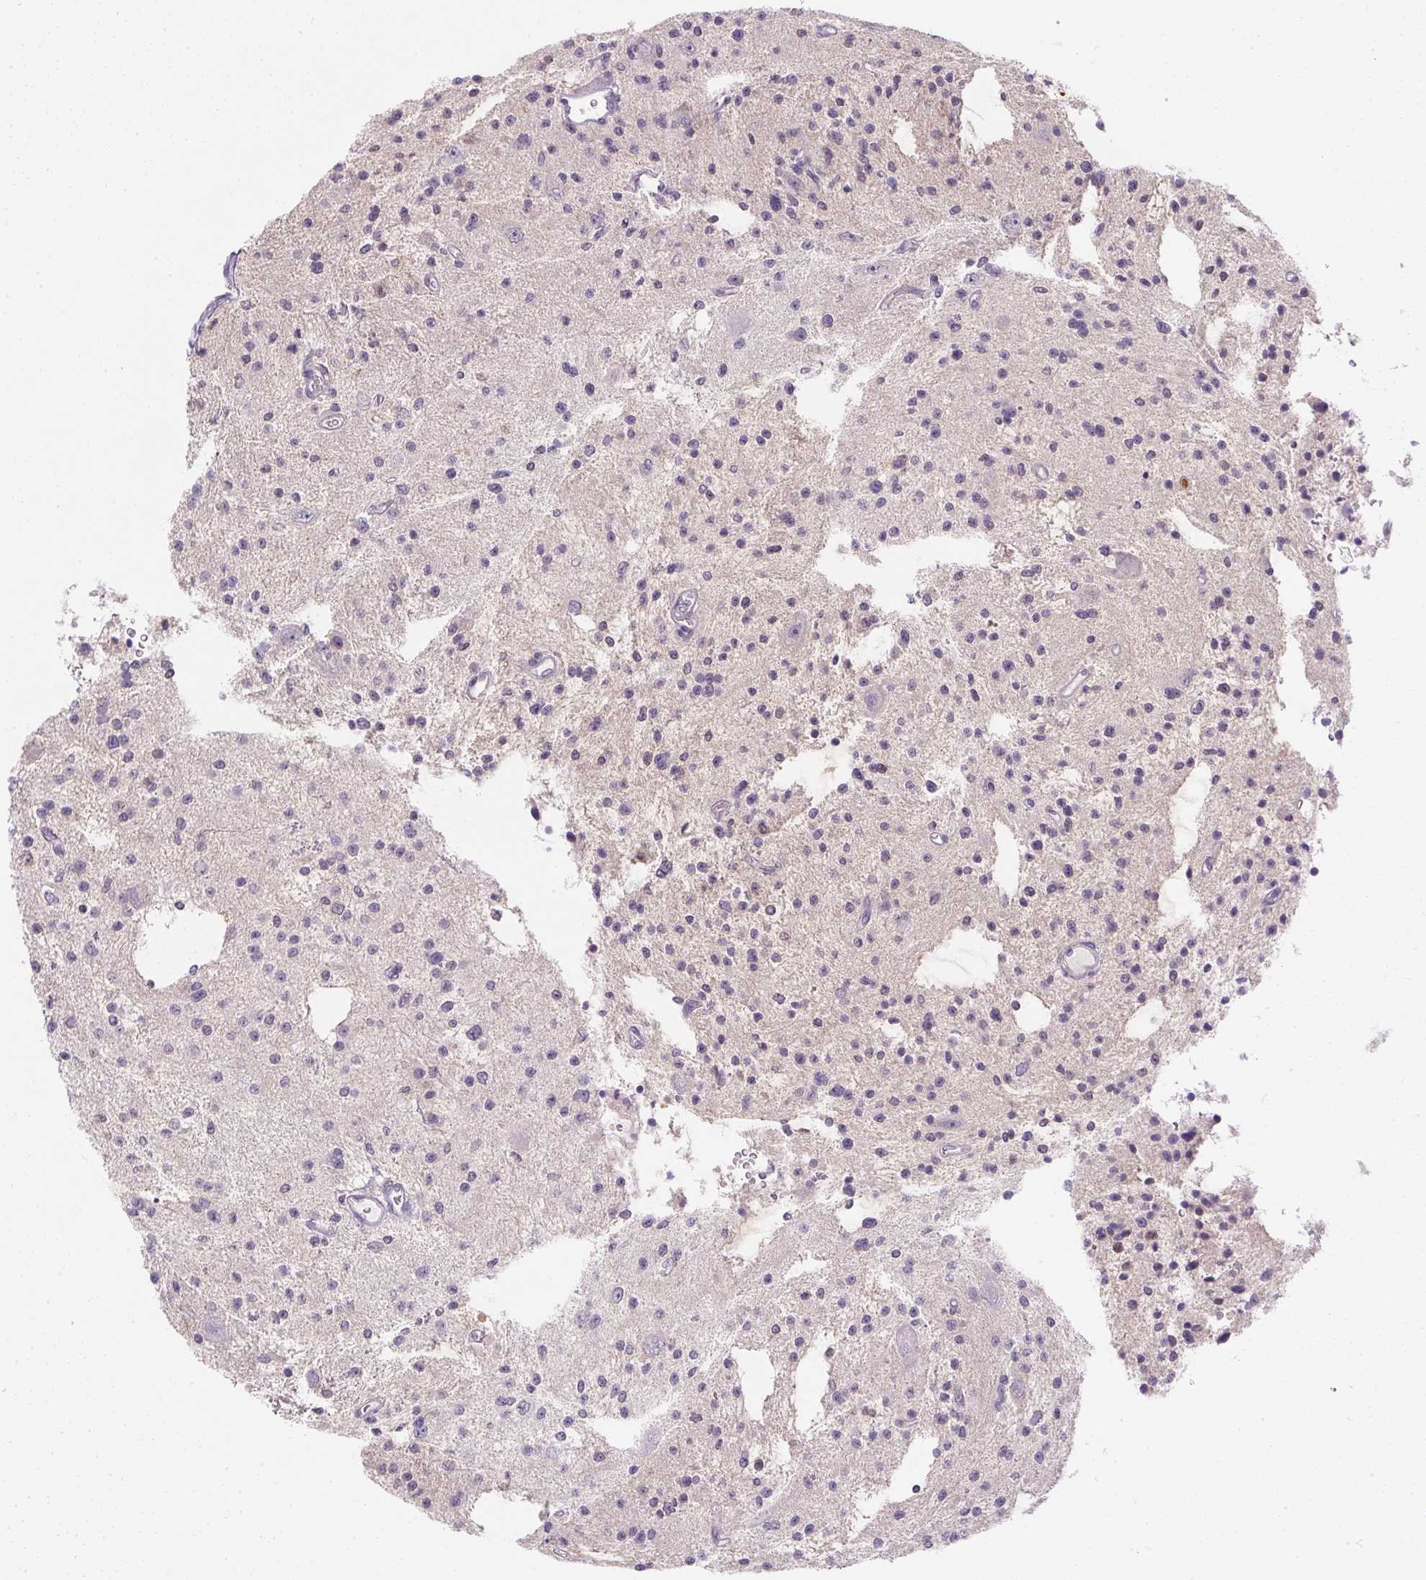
{"staining": {"intensity": "negative", "quantity": "none", "location": "none"}, "tissue": "glioma", "cell_type": "Tumor cells", "image_type": "cancer", "snomed": [{"axis": "morphology", "description": "Glioma, malignant, Low grade"}, {"axis": "topography", "description": "Brain"}], "caption": "The micrograph demonstrates no staining of tumor cells in glioma.", "gene": "DNAJC5G", "patient": {"sex": "male", "age": 43}}